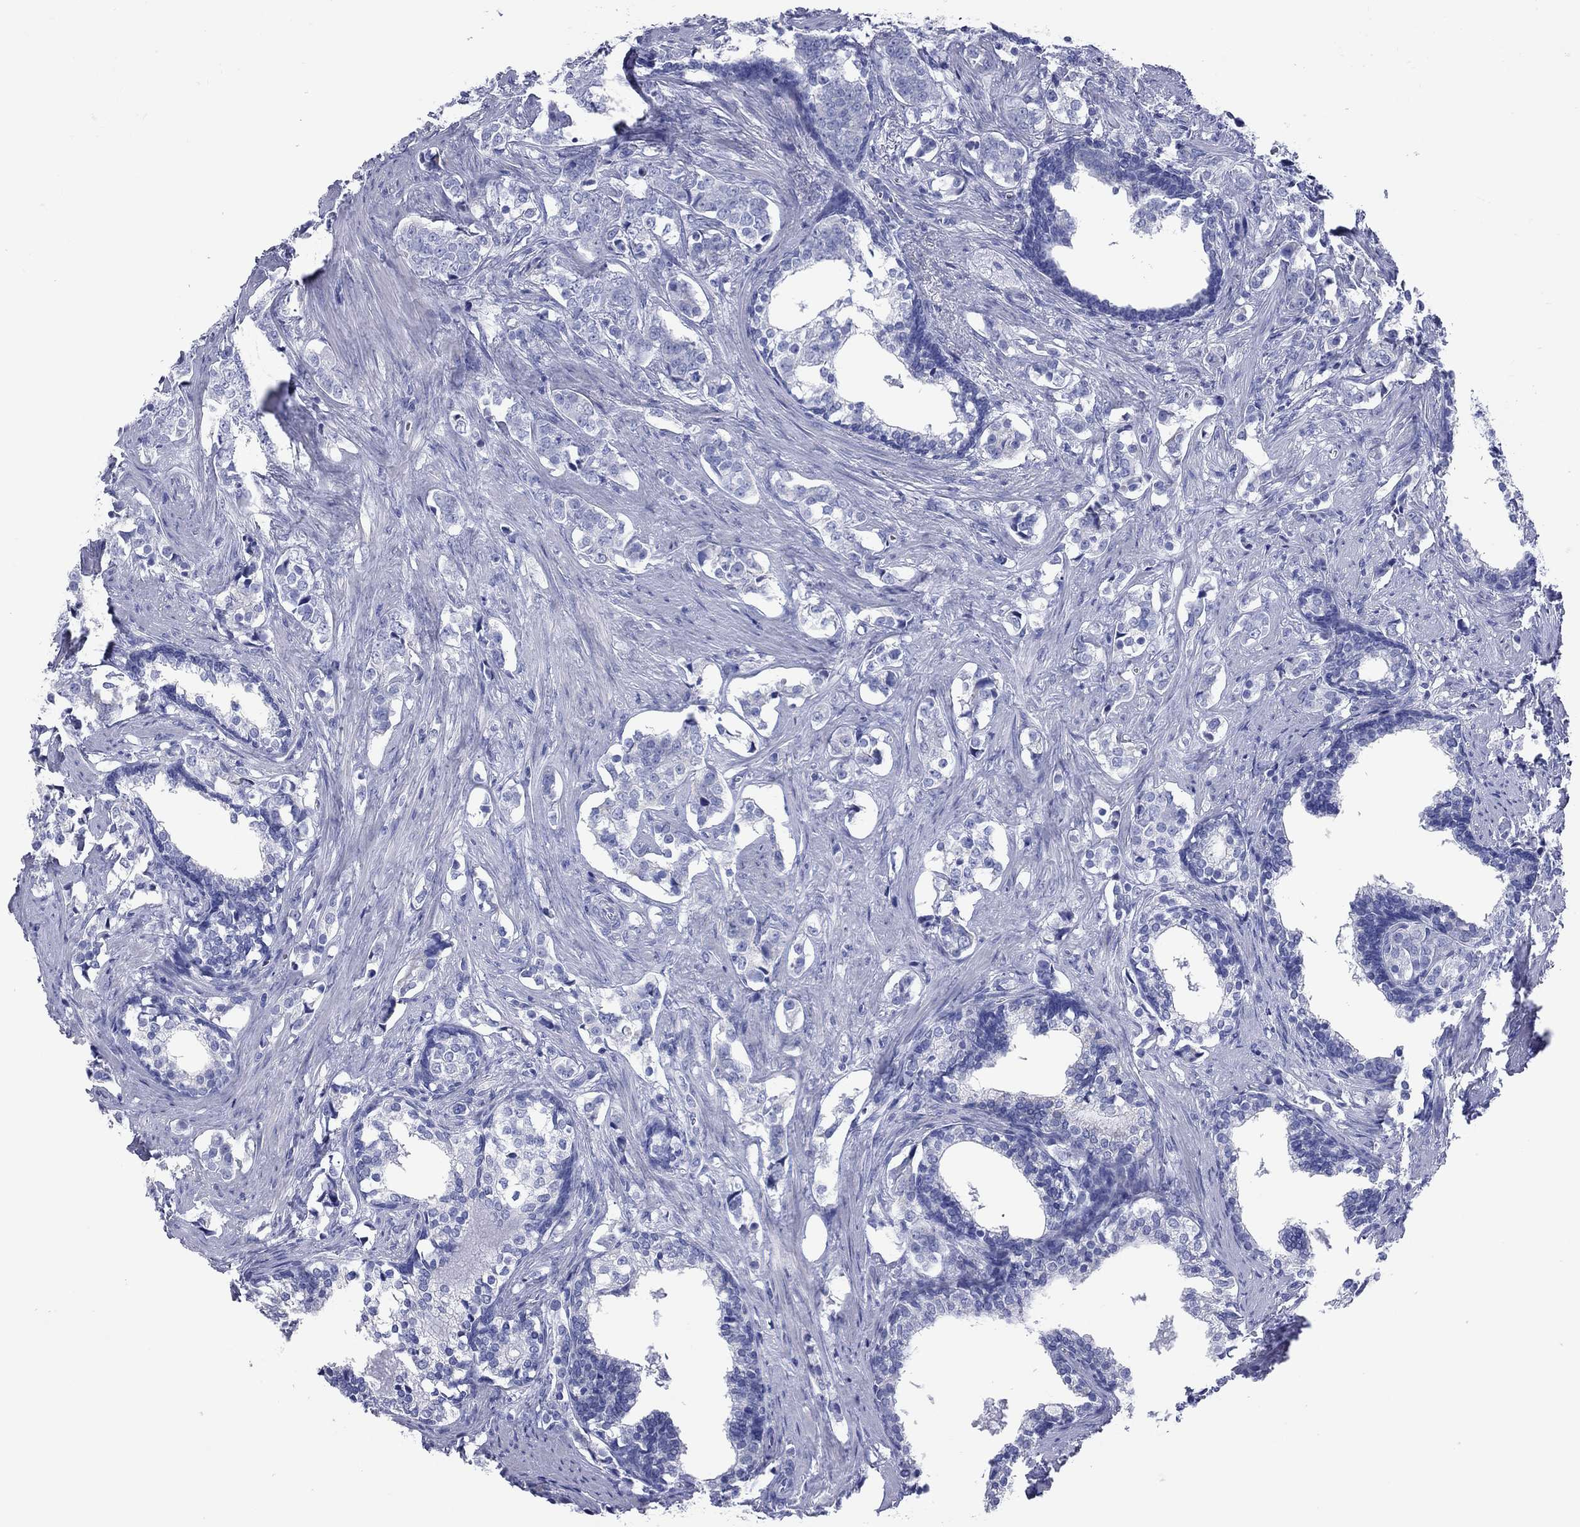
{"staining": {"intensity": "negative", "quantity": "none", "location": "none"}, "tissue": "prostate cancer", "cell_type": "Tumor cells", "image_type": "cancer", "snomed": [{"axis": "morphology", "description": "Adenocarcinoma, NOS"}, {"axis": "topography", "description": "Prostate and seminal vesicle, NOS"}], "caption": "DAB (3,3'-diaminobenzidine) immunohistochemical staining of prostate adenocarcinoma displays no significant staining in tumor cells.", "gene": "VSIG10", "patient": {"sex": "male", "age": 63}}